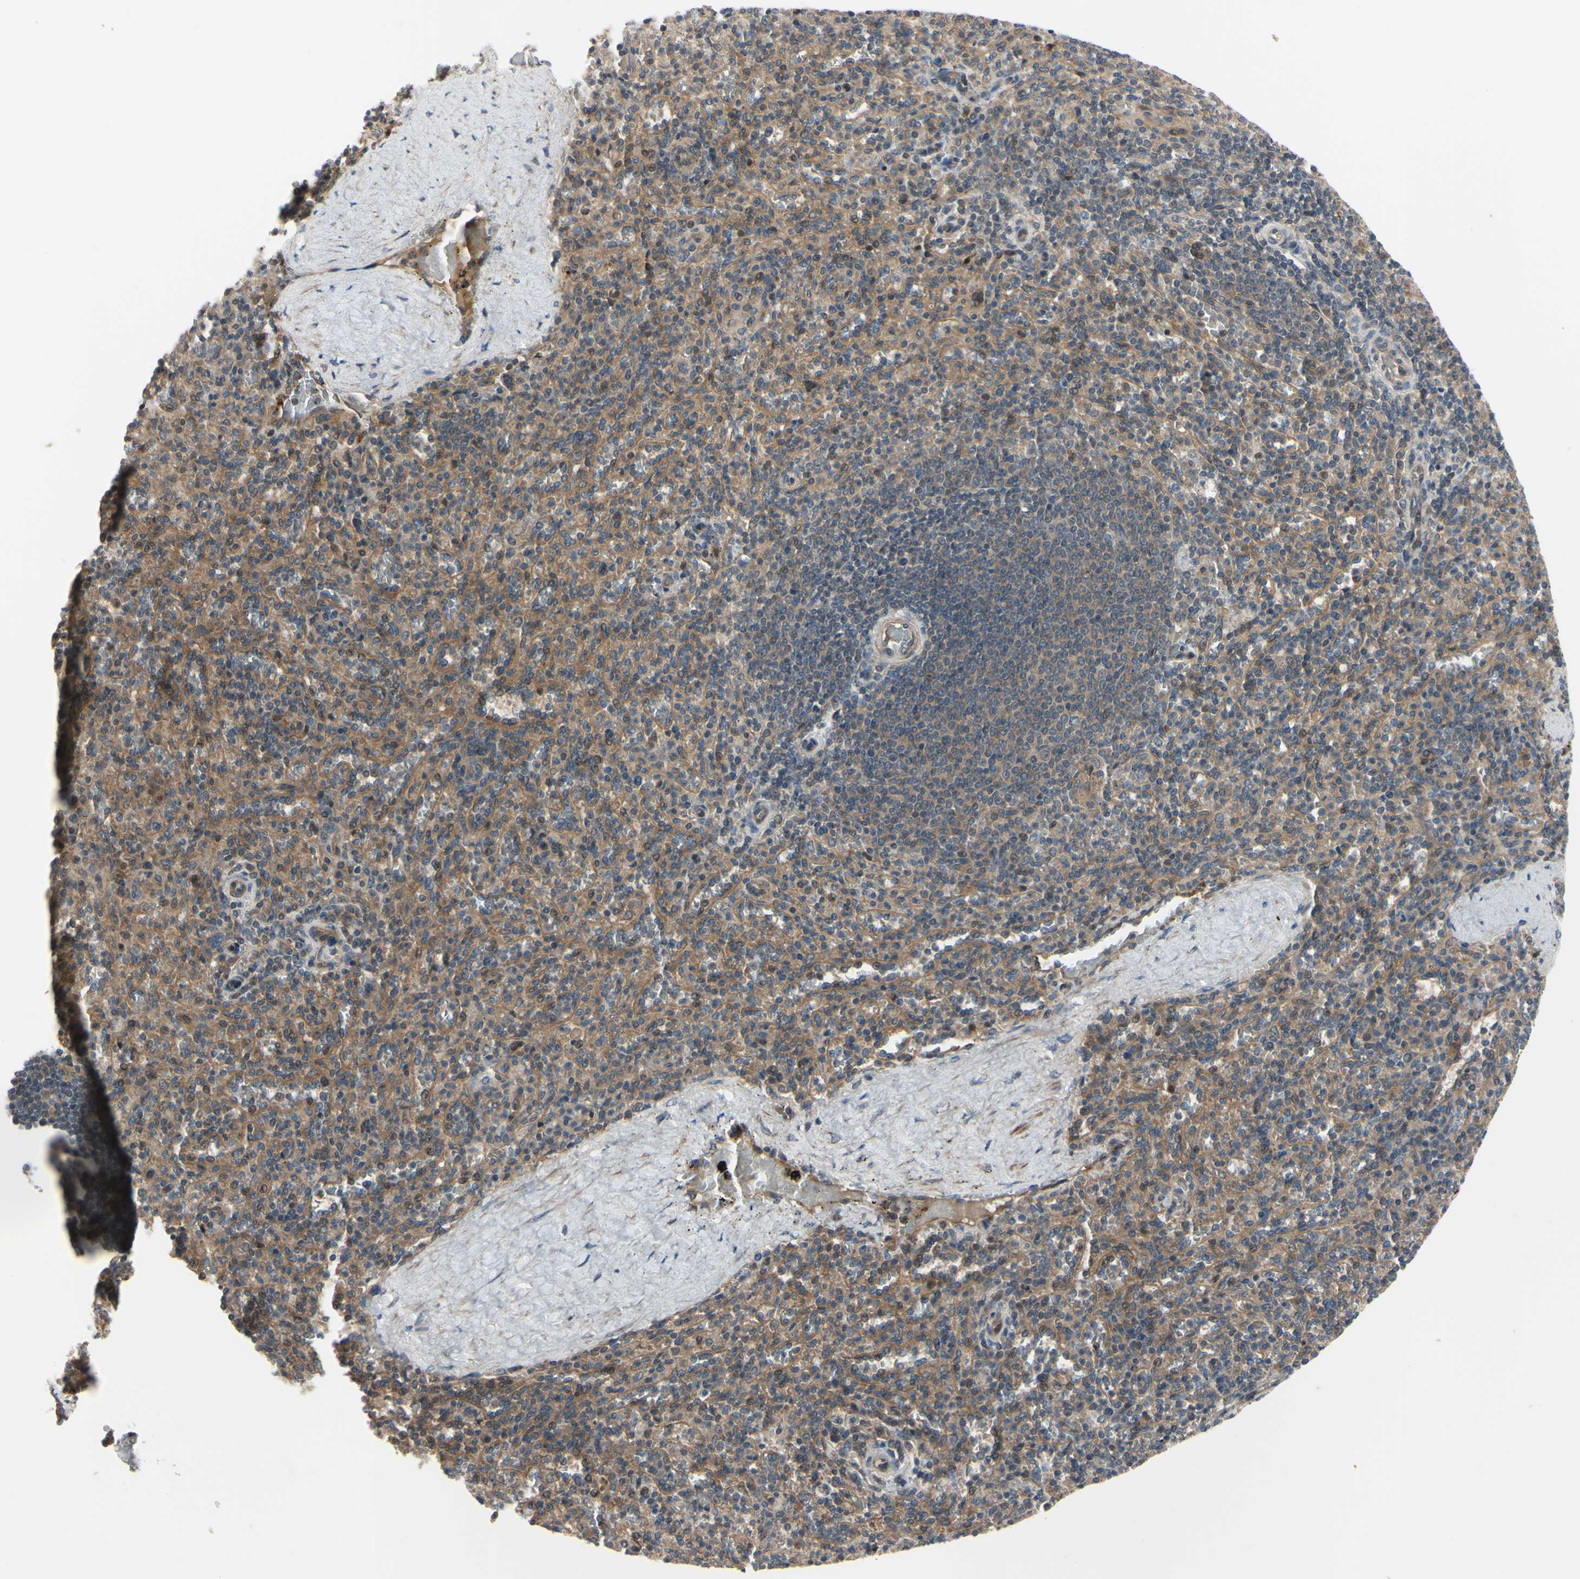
{"staining": {"intensity": "moderate", "quantity": ">75%", "location": "cytoplasmic/membranous,nuclear"}, "tissue": "spleen", "cell_type": "Cells in red pulp", "image_type": "normal", "snomed": [{"axis": "morphology", "description": "Normal tissue, NOS"}, {"axis": "topography", "description": "Spleen"}], "caption": "Immunohistochemistry (DAB (3,3'-diaminobenzidine)) staining of normal human spleen demonstrates moderate cytoplasmic/membranous,nuclear protein expression in about >75% of cells in red pulp. The staining is performed using DAB (3,3'-diaminobenzidine) brown chromogen to label protein expression. The nuclei are counter-stained blue using hematoxylin.", "gene": "COMMD9", "patient": {"sex": "male", "age": 36}}